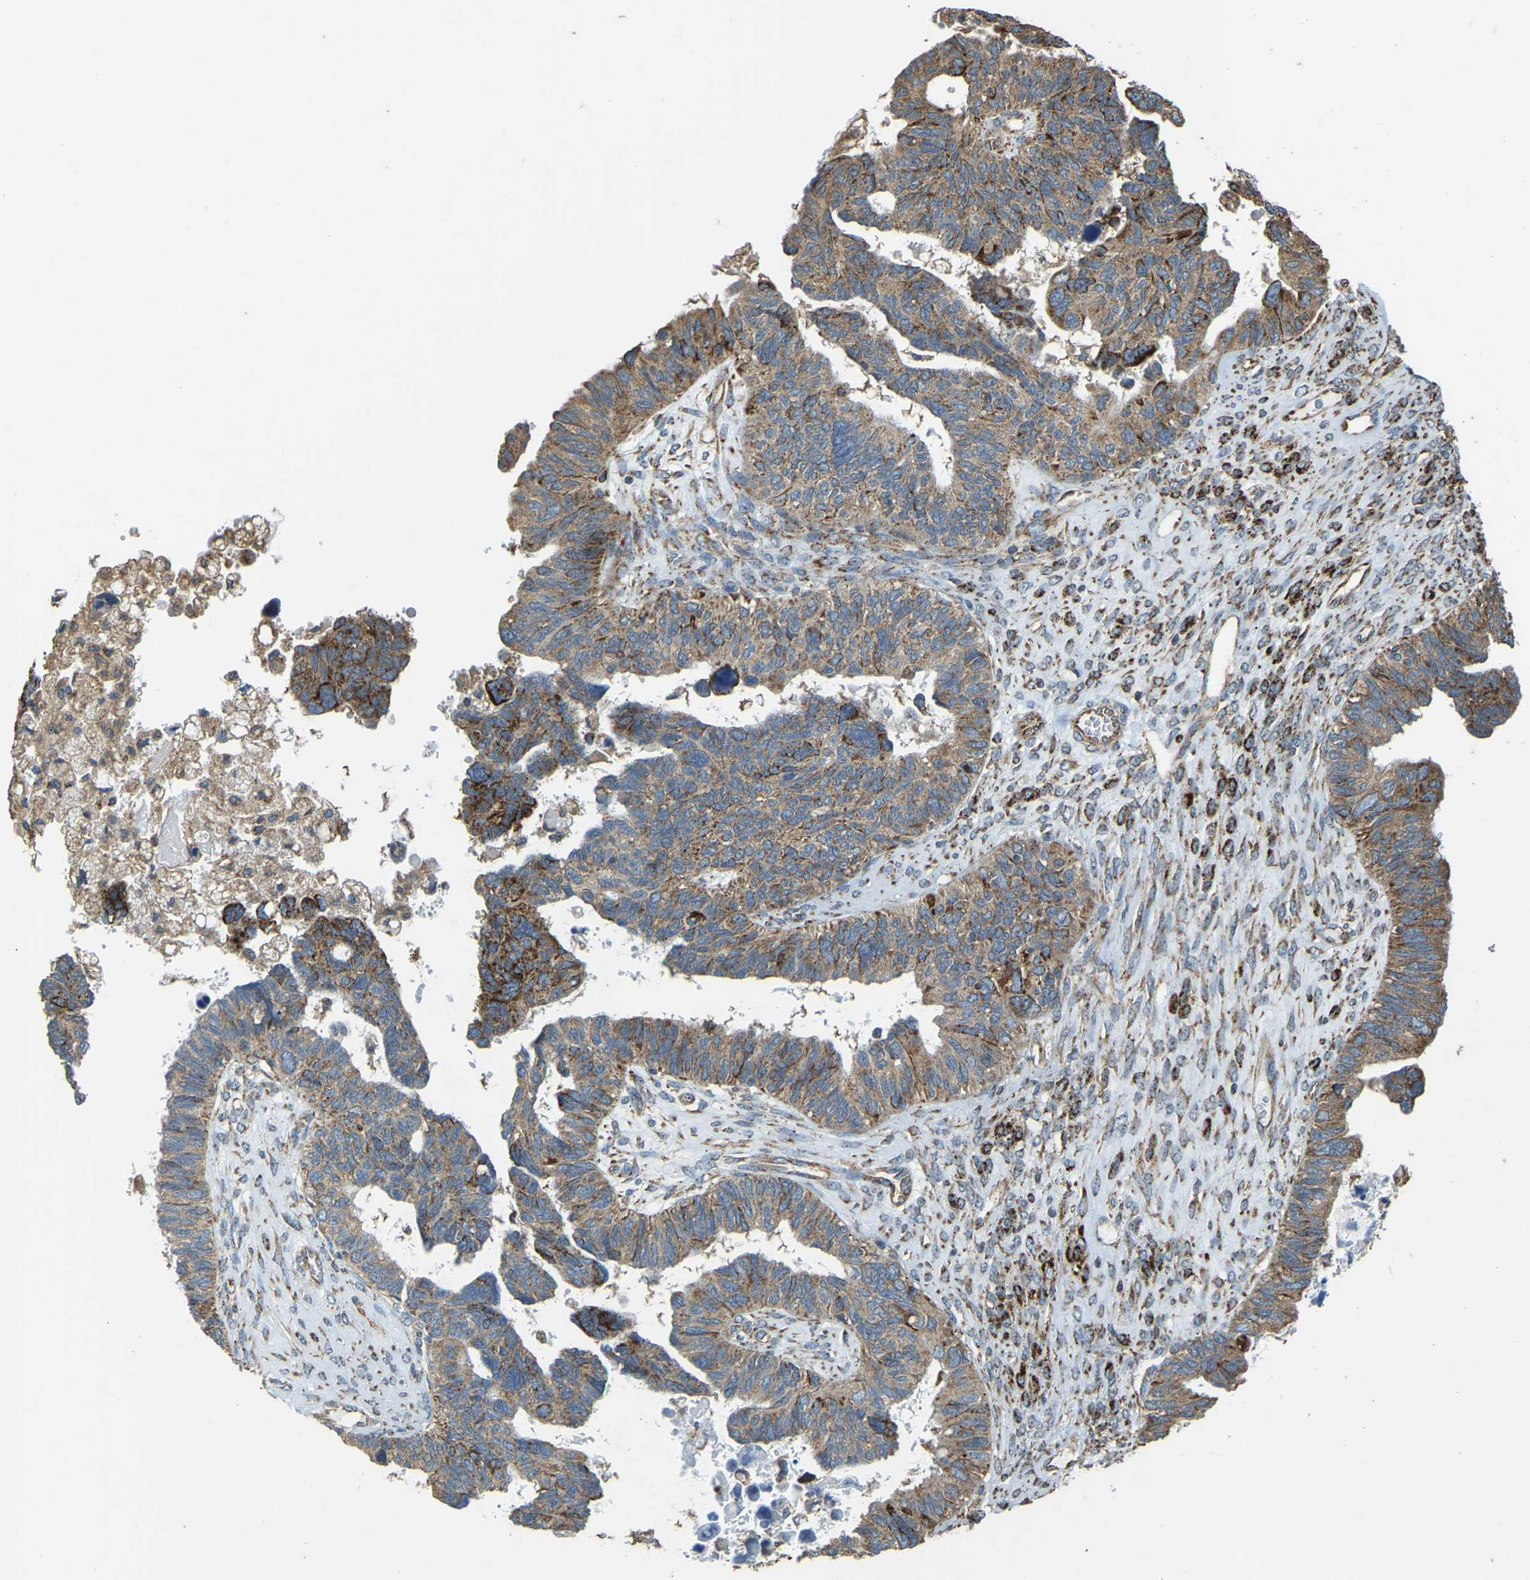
{"staining": {"intensity": "moderate", "quantity": ">75%", "location": "cytoplasmic/membranous"}, "tissue": "ovarian cancer", "cell_type": "Tumor cells", "image_type": "cancer", "snomed": [{"axis": "morphology", "description": "Cystadenocarcinoma, serous, NOS"}, {"axis": "topography", "description": "Ovary"}], "caption": "Immunohistochemical staining of human serous cystadenocarcinoma (ovarian) reveals moderate cytoplasmic/membranous protein staining in approximately >75% of tumor cells. (Stains: DAB in brown, nuclei in blue, Microscopy: brightfield microscopy at high magnification).", "gene": "PSMD7", "patient": {"sex": "female", "age": 79}}